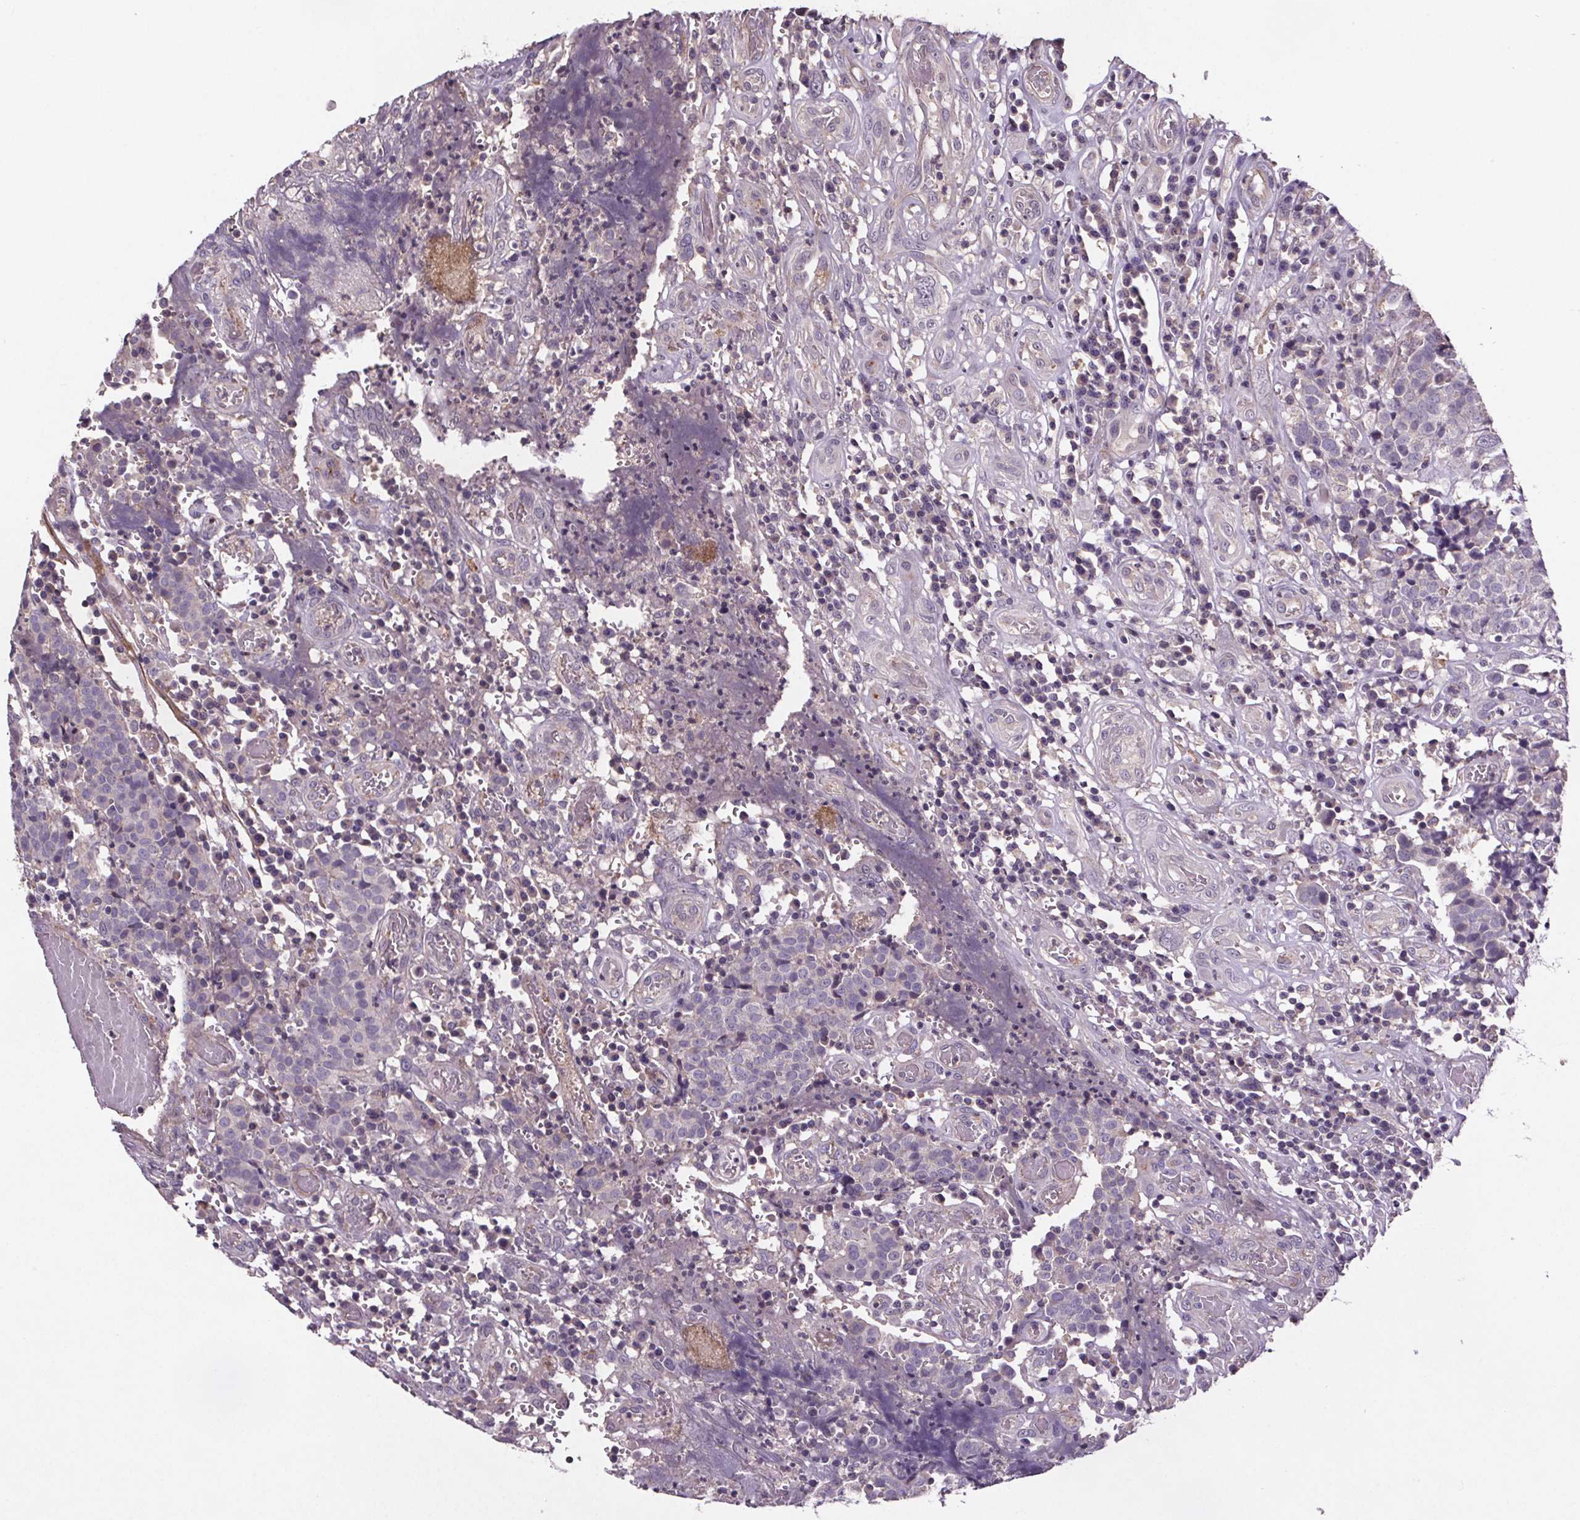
{"staining": {"intensity": "negative", "quantity": "none", "location": "none"}, "tissue": "prostate cancer", "cell_type": "Tumor cells", "image_type": "cancer", "snomed": [{"axis": "morphology", "description": "Adenocarcinoma, High grade"}, {"axis": "topography", "description": "Prostate and seminal vesicle, NOS"}], "caption": "The histopathology image exhibits no significant expression in tumor cells of prostate cancer (high-grade adenocarcinoma).", "gene": "CLN3", "patient": {"sex": "male", "age": 60}}